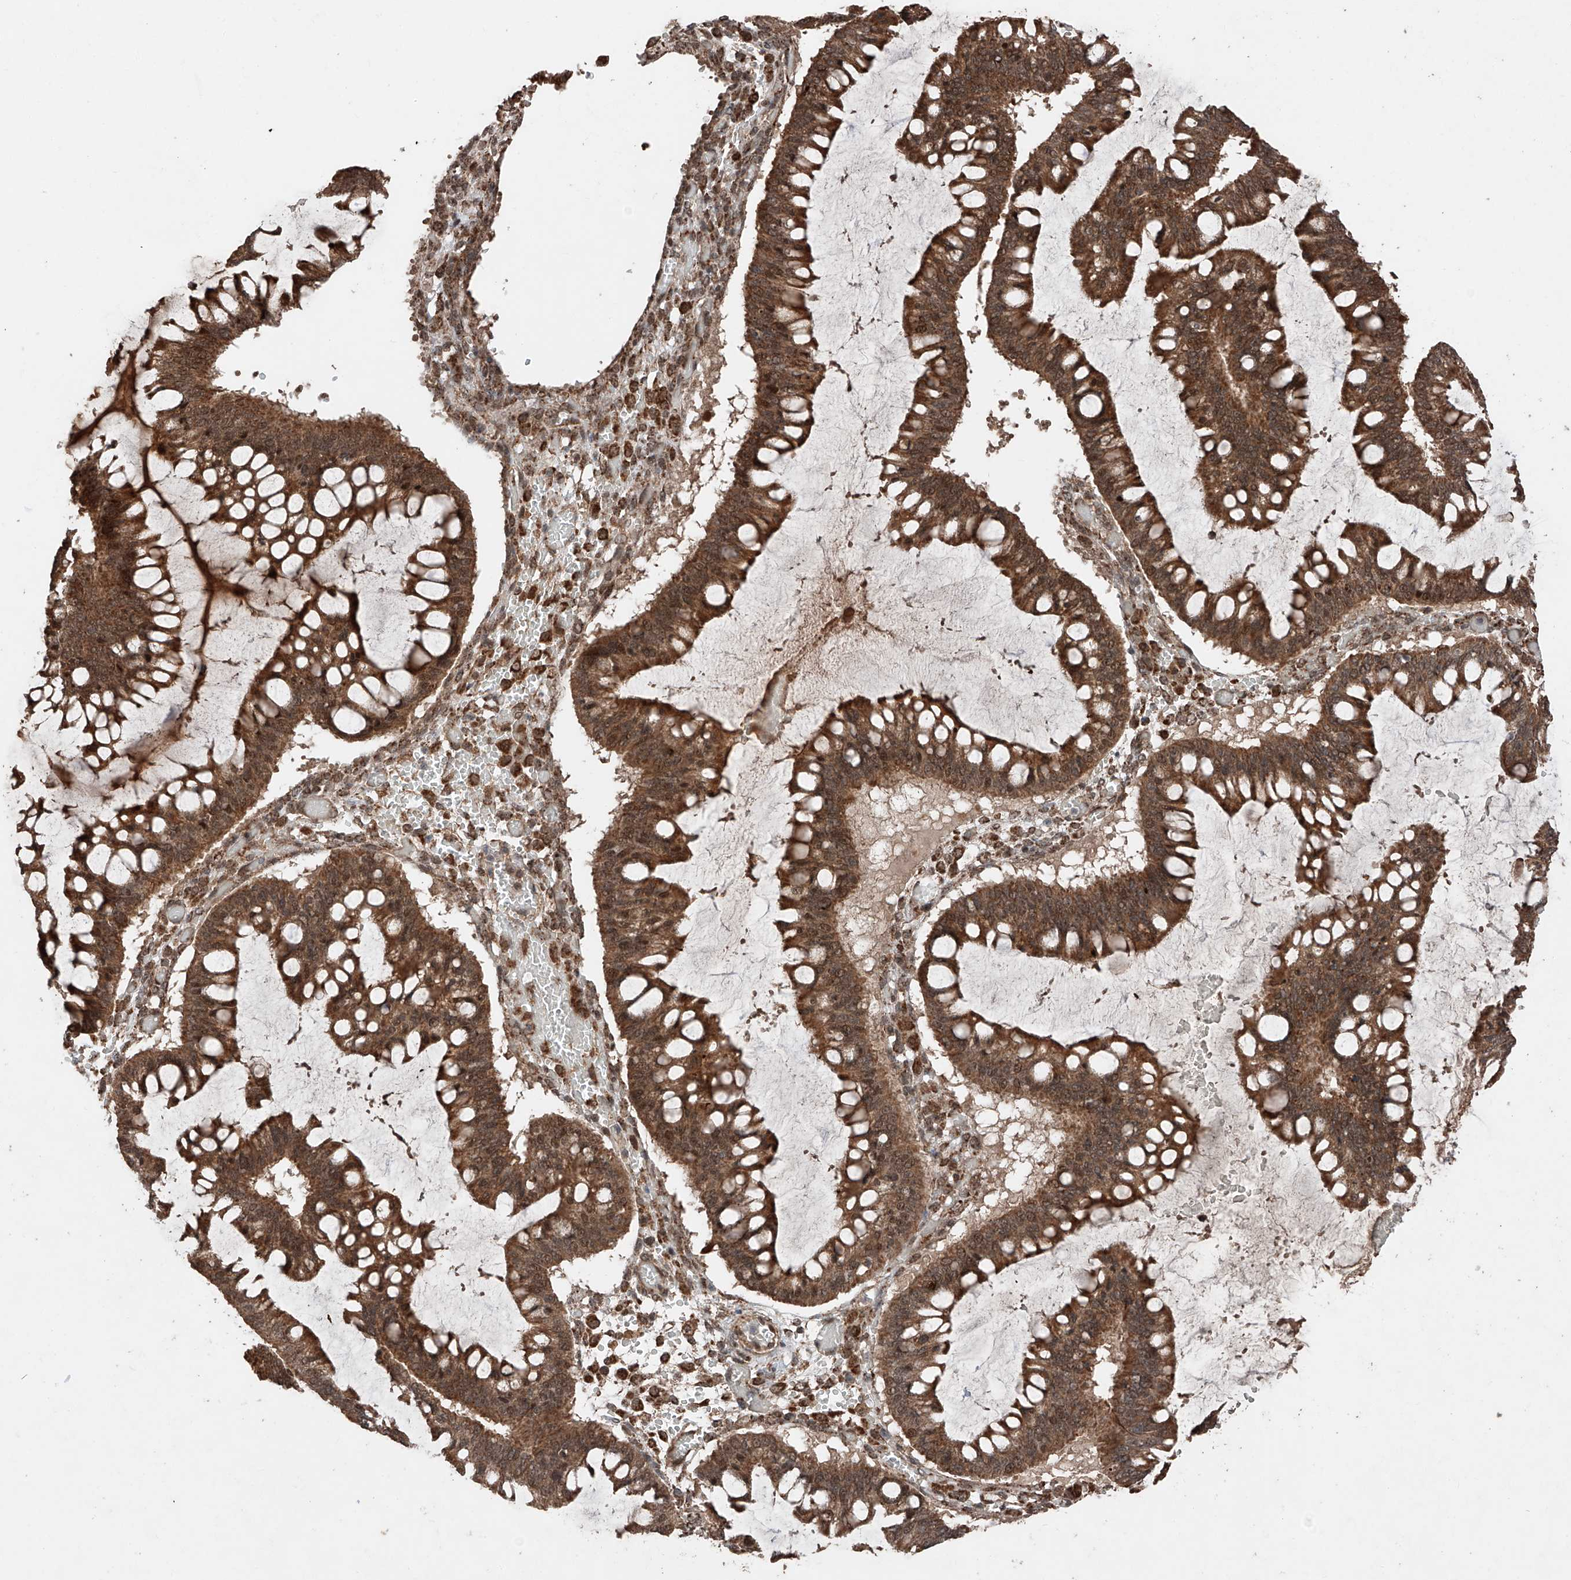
{"staining": {"intensity": "strong", "quantity": ">75%", "location": "cytoplasmic/membranous,nuclear"}, "tissue": "ovarian cancer", "cell_type": "Tumor cells", "image_type": "cancer", "snomed": [{"axis": "morphology", "description": "Cystadenocarcinoma, mucinous, NOS"}, {"axis": "topography", "description": "Ovary"}], "caption": "Immunohistochemistry (DAB) staining of human mucinous cystadenocarcinoma (ovarian) demonstrates strong cytoplasmic/membranous and nuclear protein staining in approximately >75% of tumor cells.", "gene": "ZSCAN29", "patient": {"sex": "female", "age": 73}}